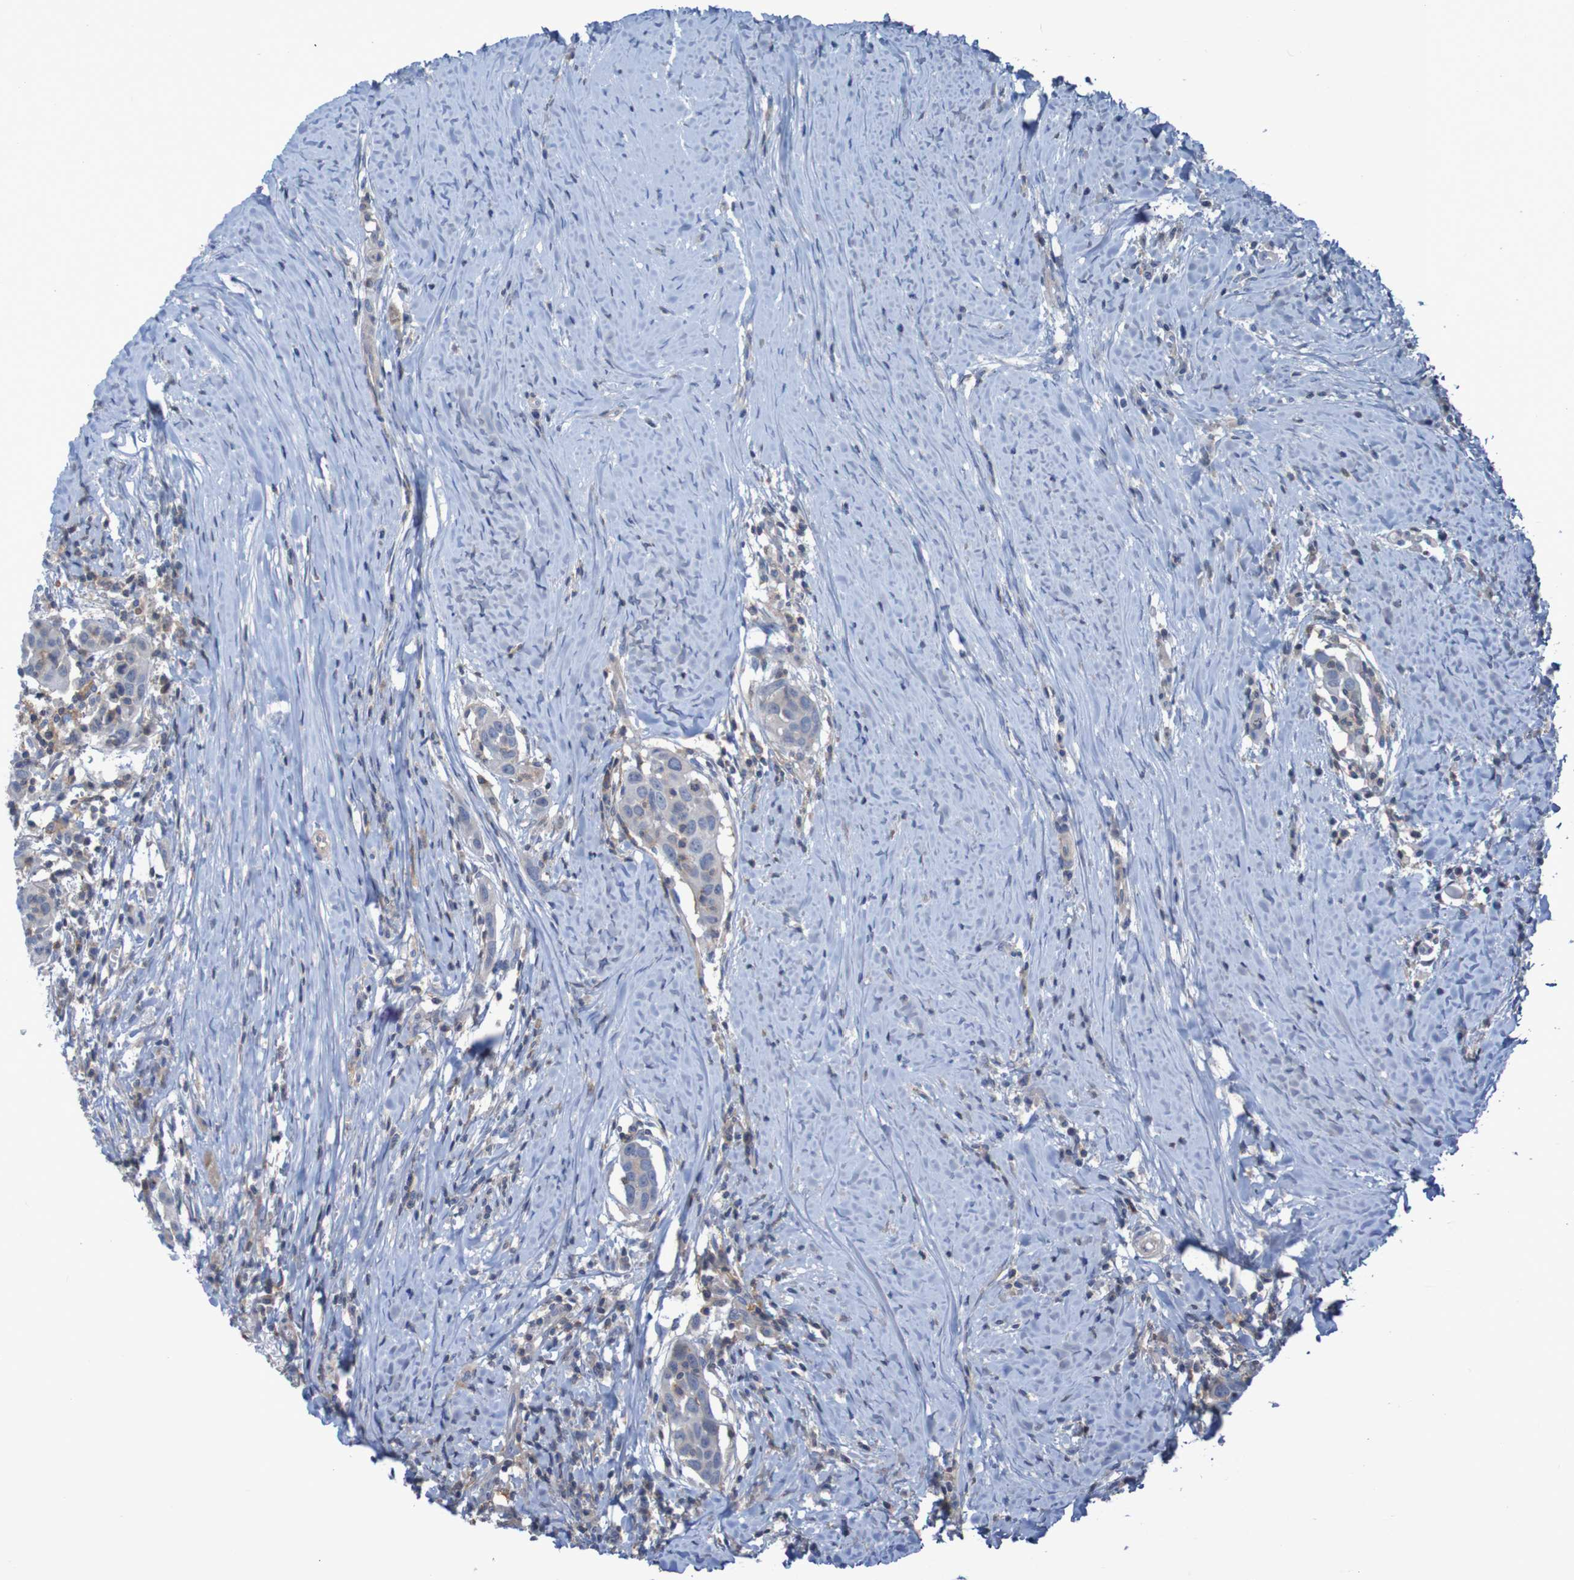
{"staining": {"intensity": "negative", "quantity": "none", "location": "none"}, "tissue": "head and neck cancer", "cell_type": "Tumor cells", "image_type": "cancer", "snomed": [{"axis": "morphology", "description": "Squamous cell carcinoma, NOS"}, {"axis": "topography", "description": "Oral tissue"}, {"axis": "topography", "description": "Head-Neck"}], "caption": "Head and neck cancer (squamous cell carcinoma) was stained to show a protein in brown. There is no significant staining in tumor cells.", "gene": "PDGFB", "patient": {"sex": "female", "age": 50}}